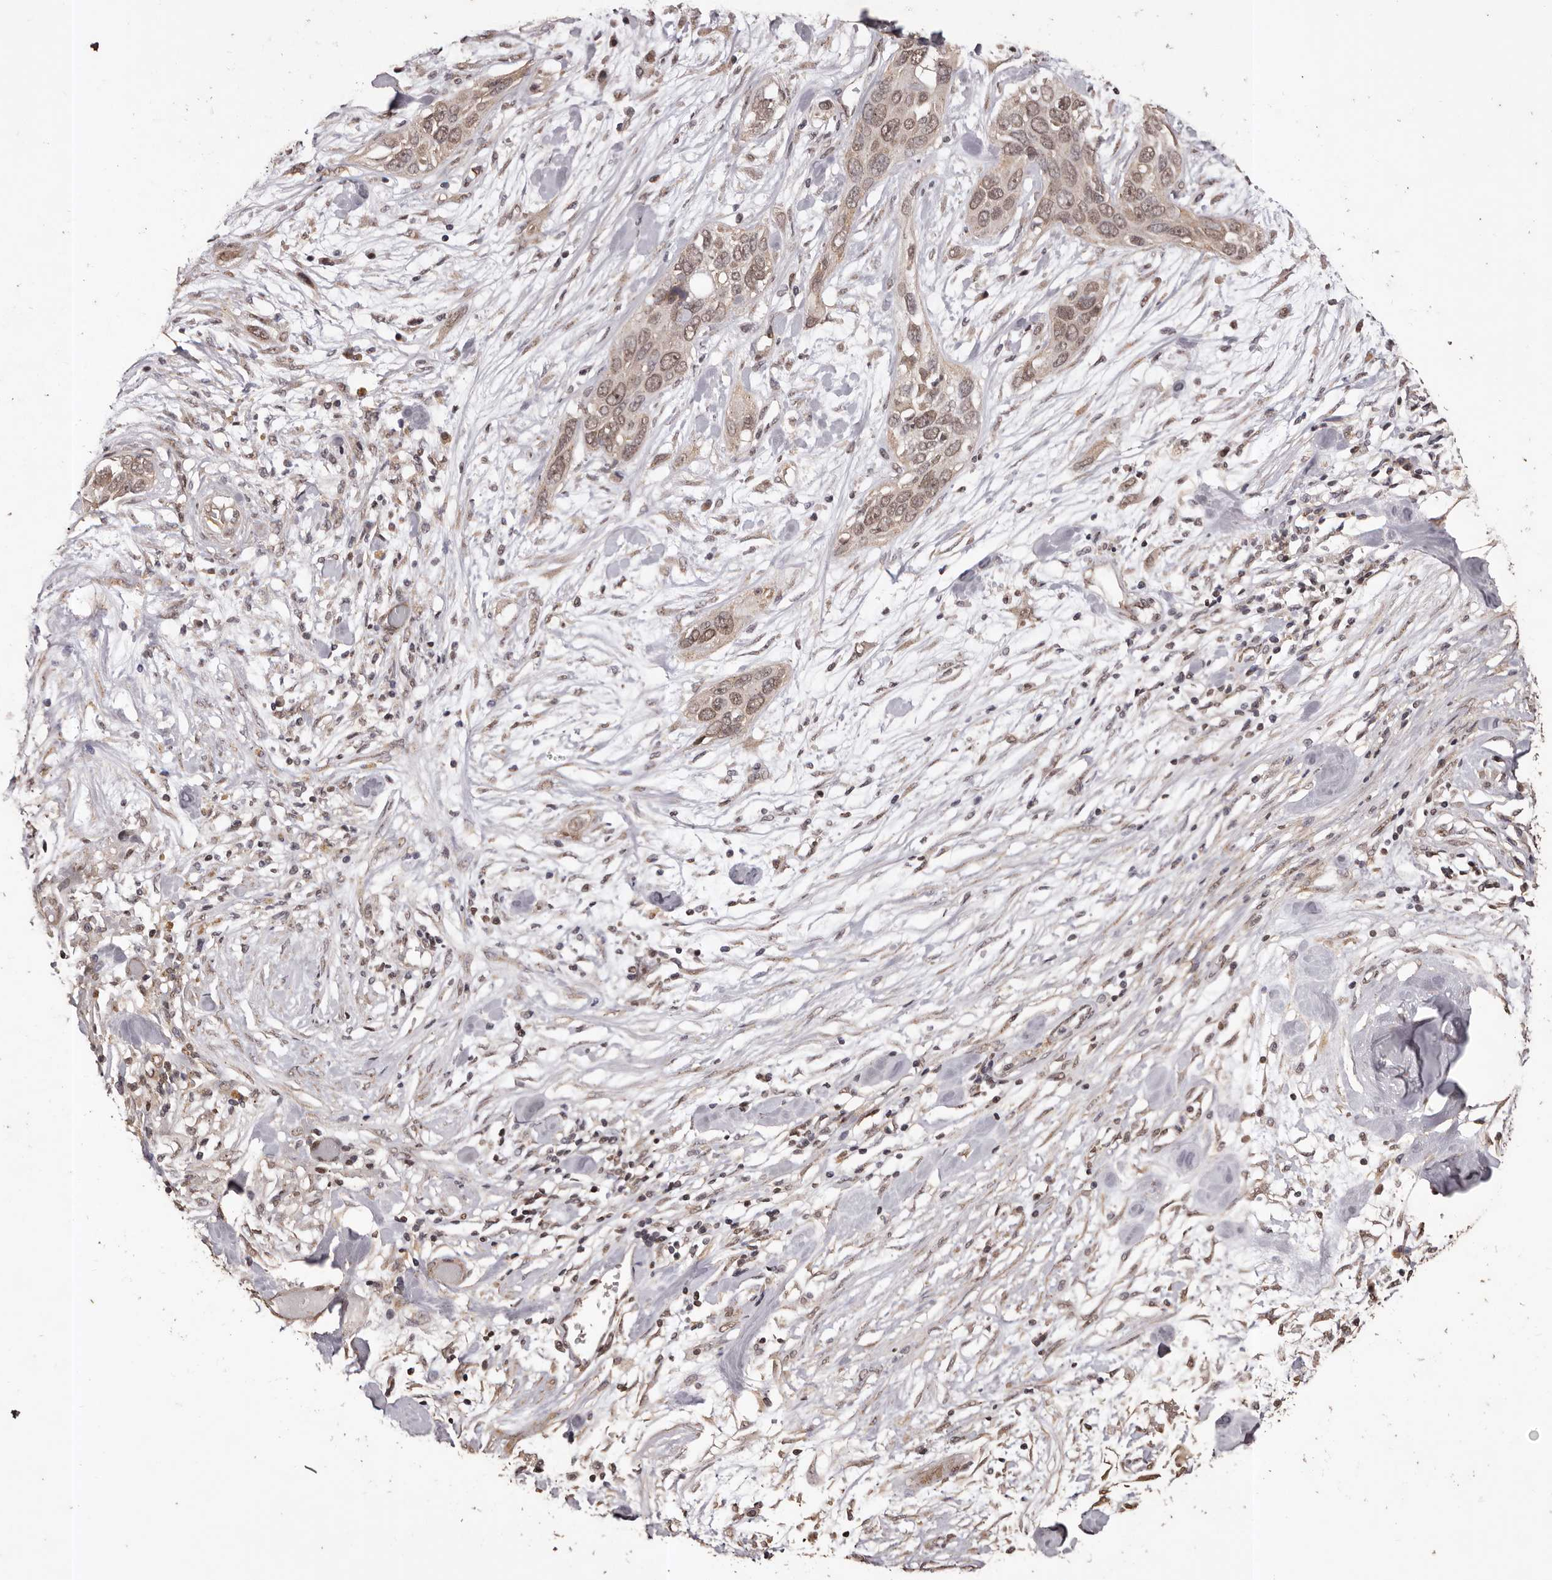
{"staining": {"intensity": "weak", "quantity": ">75%", "location": "cytoplasmic/membranous,nuclear"}, "tissue": "pancreatic cancer", "cell_type": "Tumor cells", "image_type": "cancer", "snomed": [{"axis": "morphology", "description": "Adenocarcinoma, NOS"}, {"axis": "topography", "description": "Pancreas"}], "caption": "DAB immunohistochemical staining of pancreatic cancer (adenocarcinoma) exhibits weak cytoplasmic/membranous and nuclear protein expression in about >75% of tumor cells. The protein is stained brown, and the nuclei are stained in blue (DAB IHC with brightfield microscopy, high magnification).", "gene": "NAV1", "patient": {"sex": "female", "age": 60}}